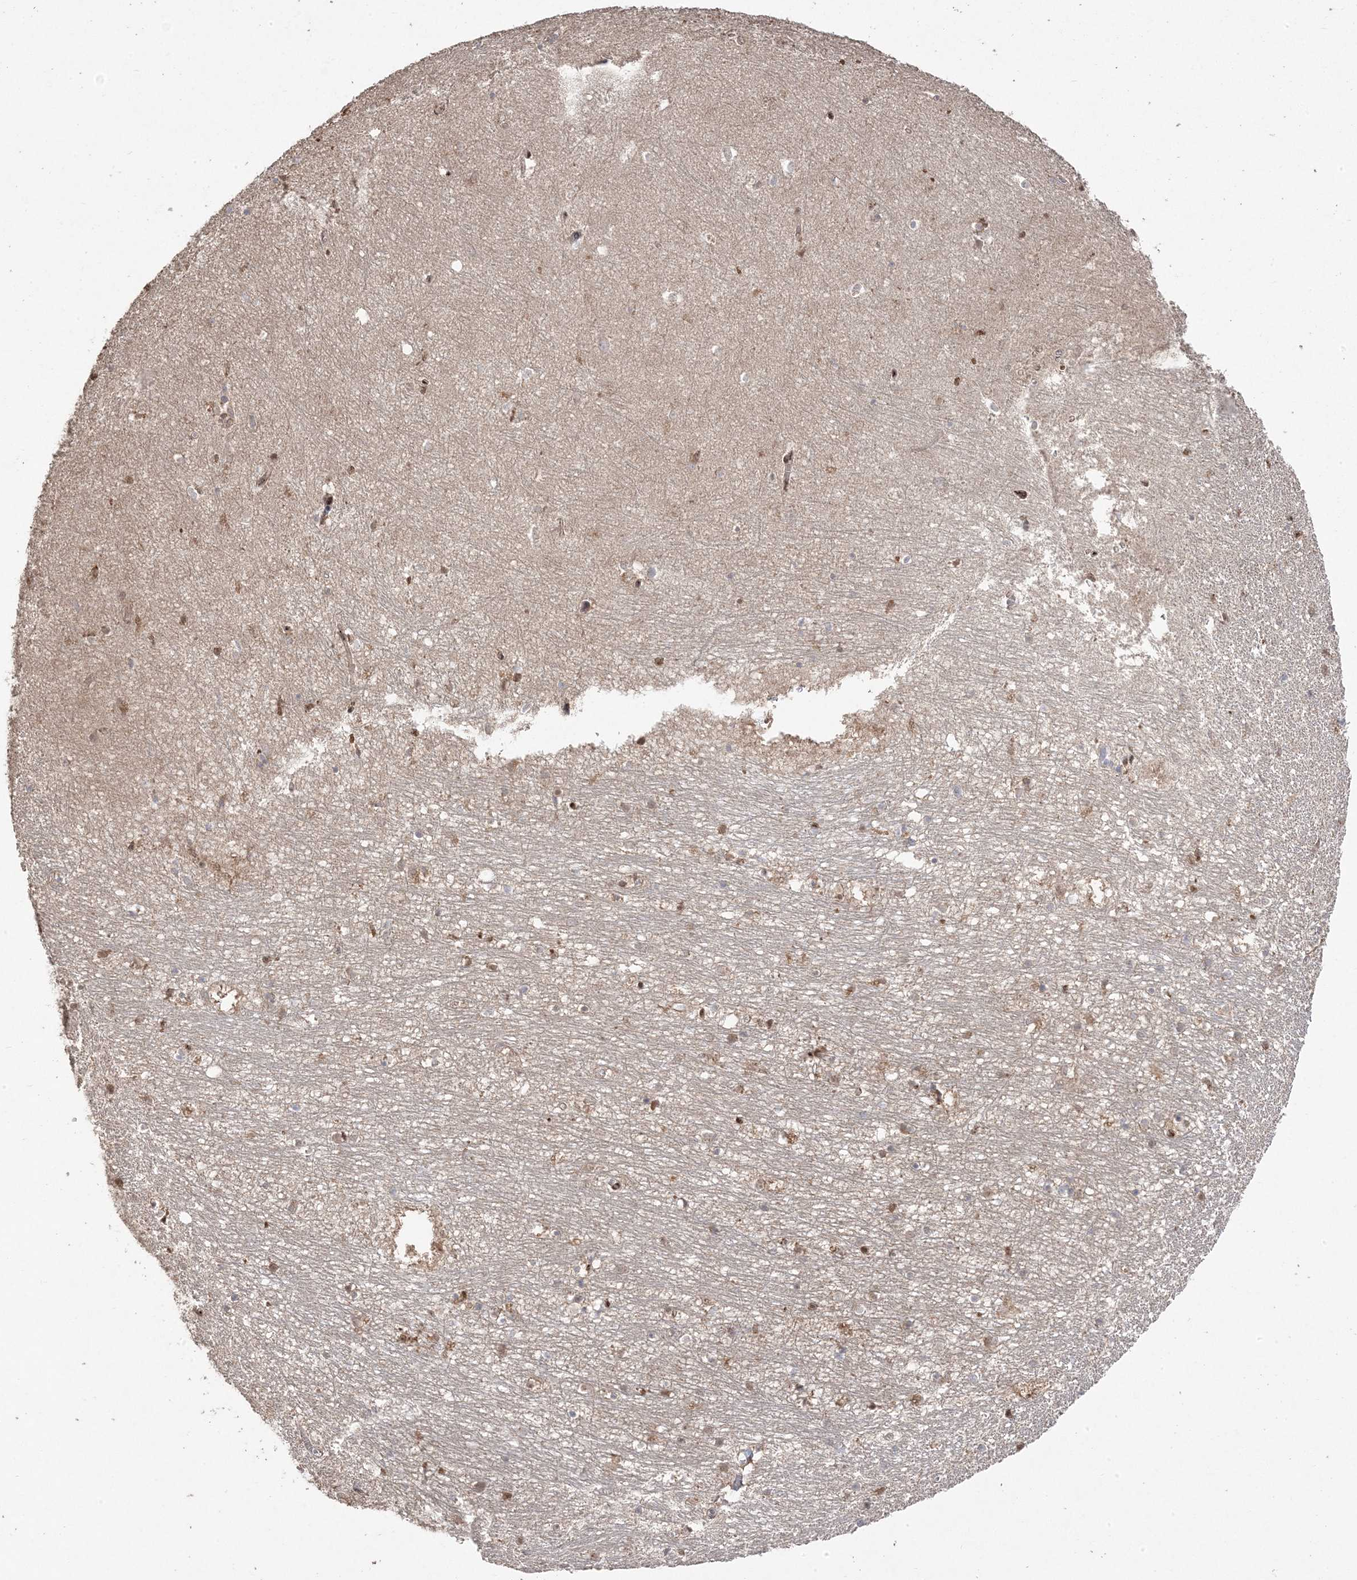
{"staining": {"intensity": "moderate", "quantity": "<25%", "location": "nuclear"}, "tissue": "hippocampus", "cell_type": "Glial cells", "image_type": "normal", "snomed": [{"axis": "morphology", "description": "Normal tissue, NOS"}, {"axis": "topography", "description": "Hippocampus"}], "caption": "A high-resolution photomicrograph shows immunohistochemistry (IHC) staining of benign hippocampus, which reveals moderate nuclear staining in about <25% of glial cells. (DAB (3,3'-diaminobenzidine) IHC with brightfield microscopy, high magnification).", "gene": "PPOX", "patient": {"sex": "female", "age": 64}}